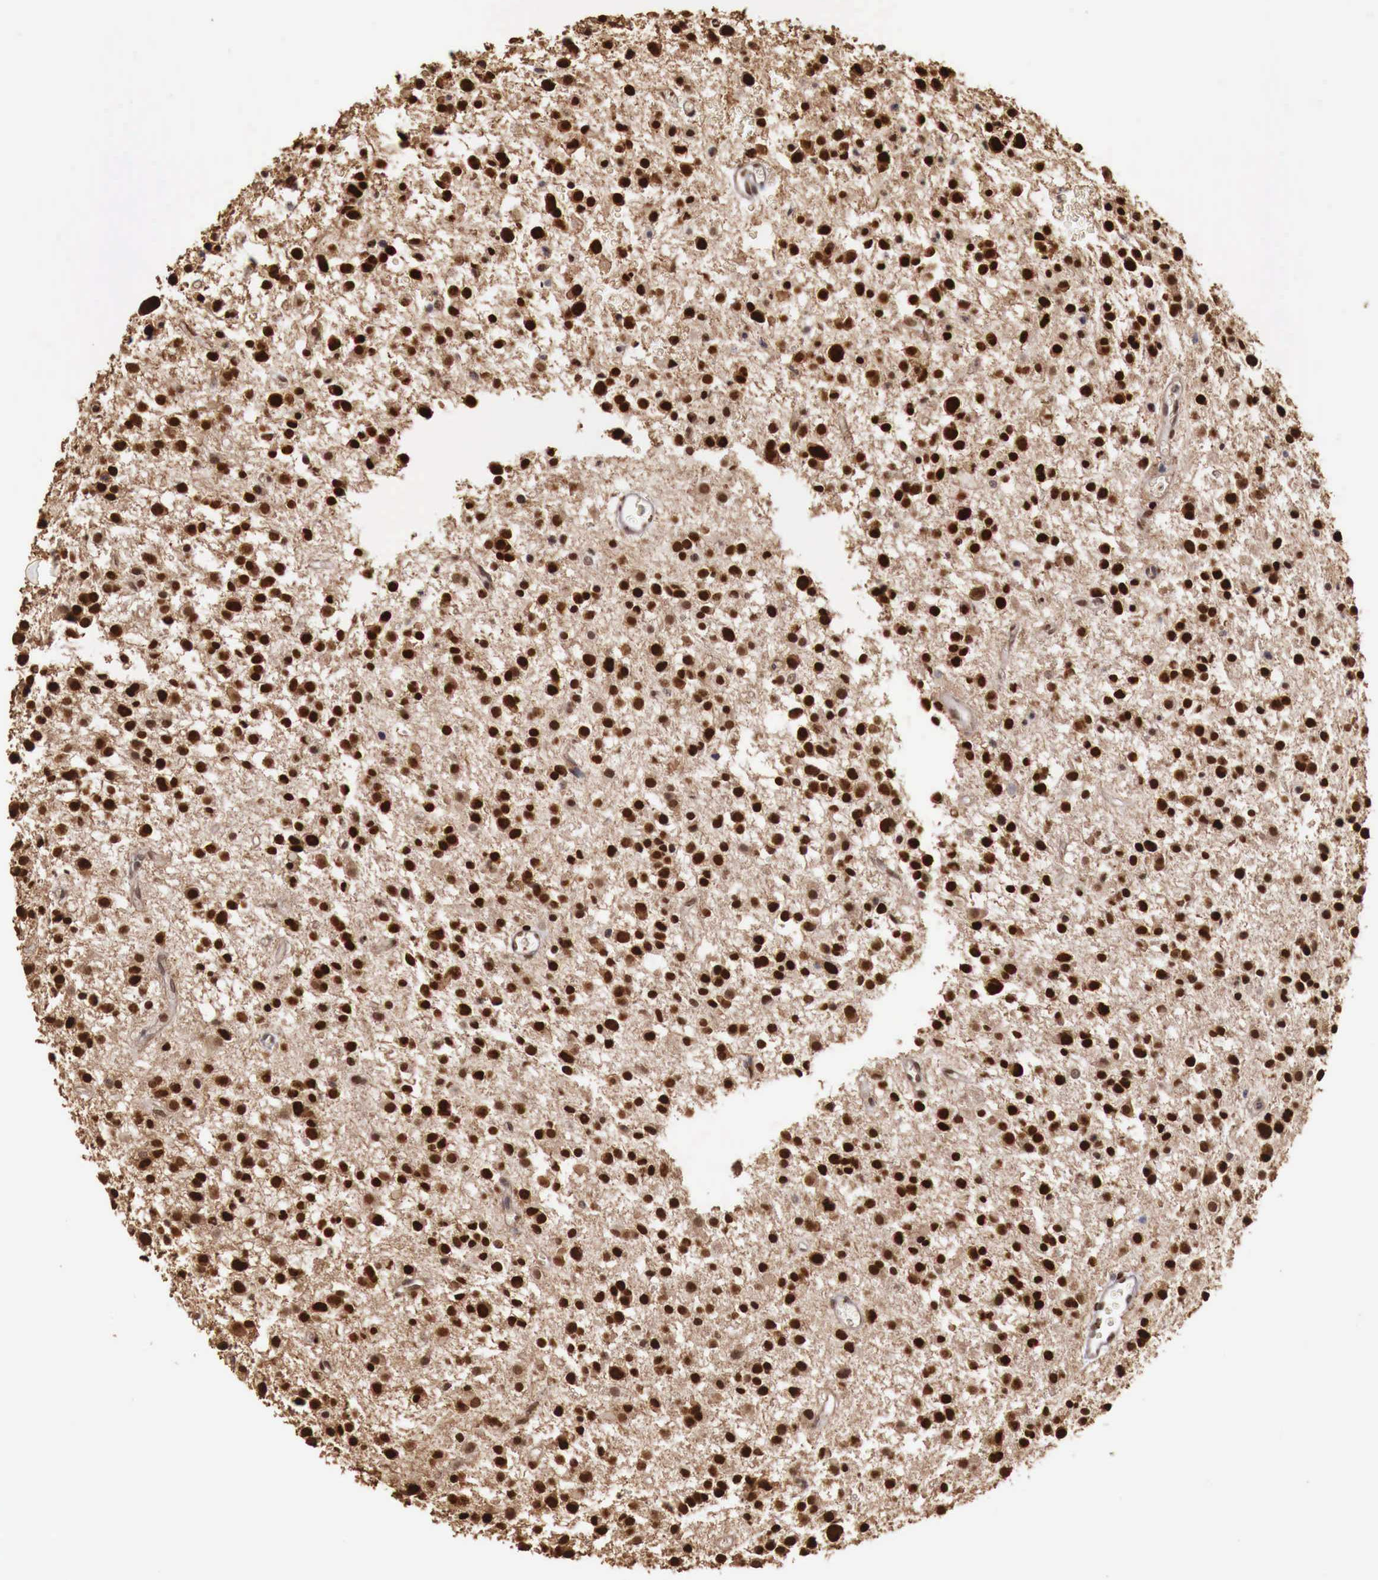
{"staining": {"intensity": "strong", "quantity": ">75%", "location": "nuclear"}, "tissue": "glioma", "cell_type": "Tumor cells", "image_type": "cancer", "snomed": [{"axis": "morphology", "description": "Glioma, malignant, Low grade"}, {"axis": "topography", "description": "Brain"}], "caption": "A photomicrograph of malignant glioma (low-grade) stained for a protein displays strong nuclear brown staining in tumor cells.", "gene": "KHDRBS2", "patient": {"sex": "female", "age": 36}}